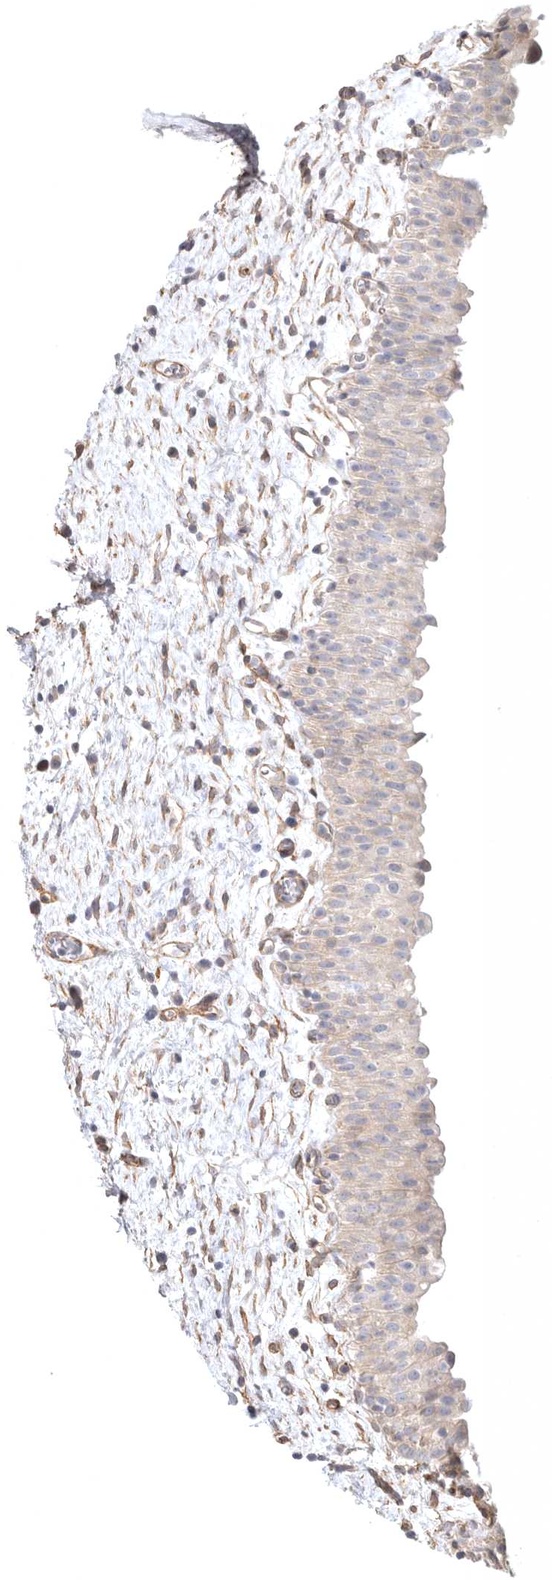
{"staining": {"intensity": "moderate", "quantity": "25%-75%", "location": "cytoplasmic/membranous"}, "tissue": "urinary bladder", "cell_type": "Urothelial cells", "image_type": "normal", "snomed": [{"axis": "morphology", "description": "Normal tissue, NOS"}, {"axis": "topography", "description": "Urinary bladder"}], "caption": "Moderate cytoplasmic/membranous protein staining is seen in about 25%-75% of urothelial cells in urinary bladder.", "gene": "LONRF1", "patient": {"sex": "male", "age": 82}}